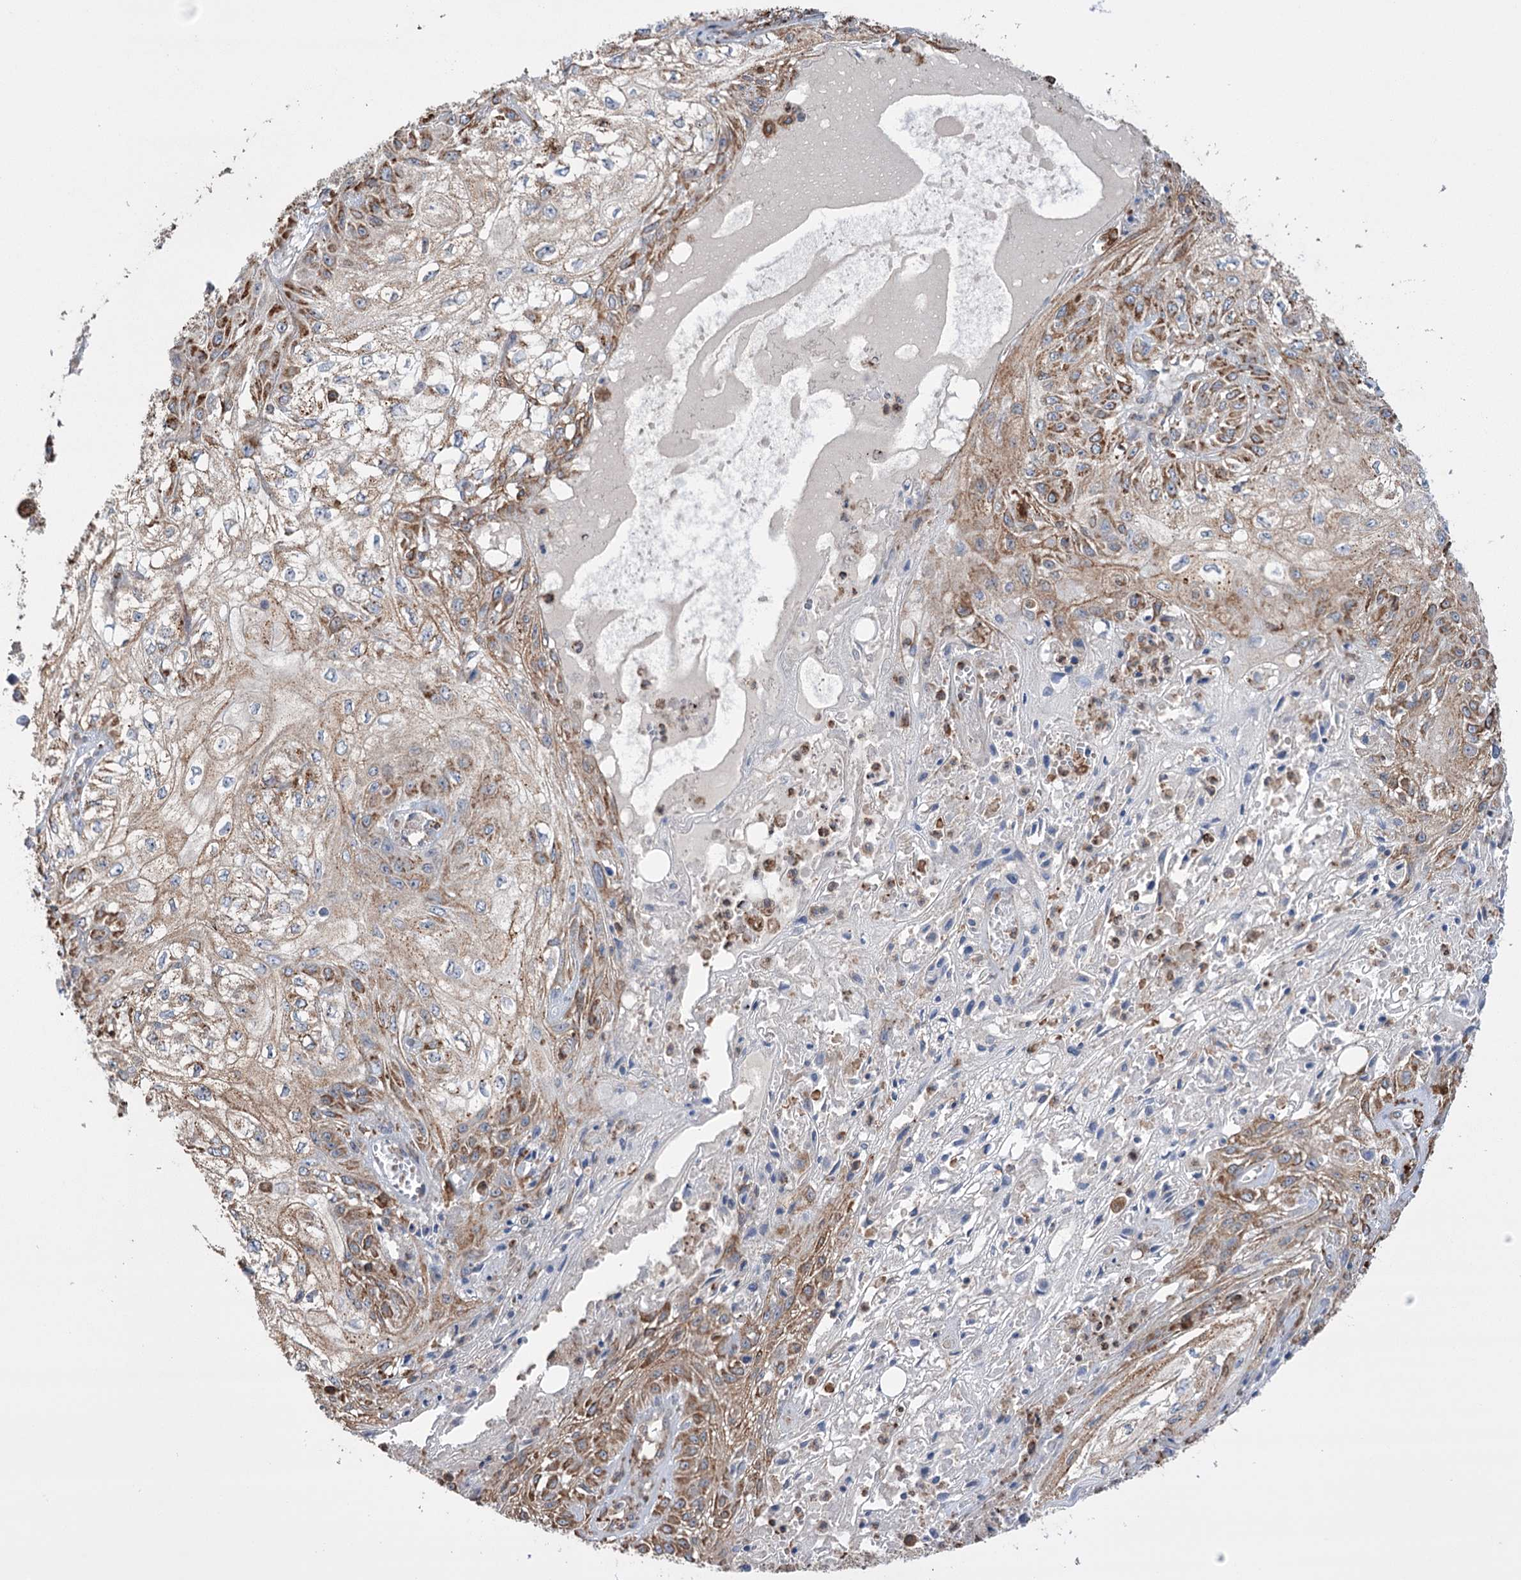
{"staining": {"intensity": "moderate", "quantity": ">75%", "location": "cytoplasmic/membranous"}, "tissue": "skin cancer", "cell_type": "Tumor cells", "image_type": "cancer", "snomed": [{"axis": "morphology", "description": "Squamous cell carcinoma, NOS"}, {"axis": "morphology", "description": "Squamous cell carcinoma, metastatic, NOS"}, {"axis": "topography", "description": "Skin"}, {"axis": "topography", "description": "Lymph node"}], "caption": "A high-resolution histopathology image shows immunohistochemistry (IHC) staining of squamous cell carcinoma (skin), which exhibits moderate cytoplasmic/membranous positivity in approximately >75% of tumor cells. The protein is stained brown, and the nuclei are stained in blue (DAB (3,3'-diaminobenzidine) IHC with brightfield microscopy, high magnification).", "gene": "TRIM71", "patient": {"sex": "male", "age": 75}}